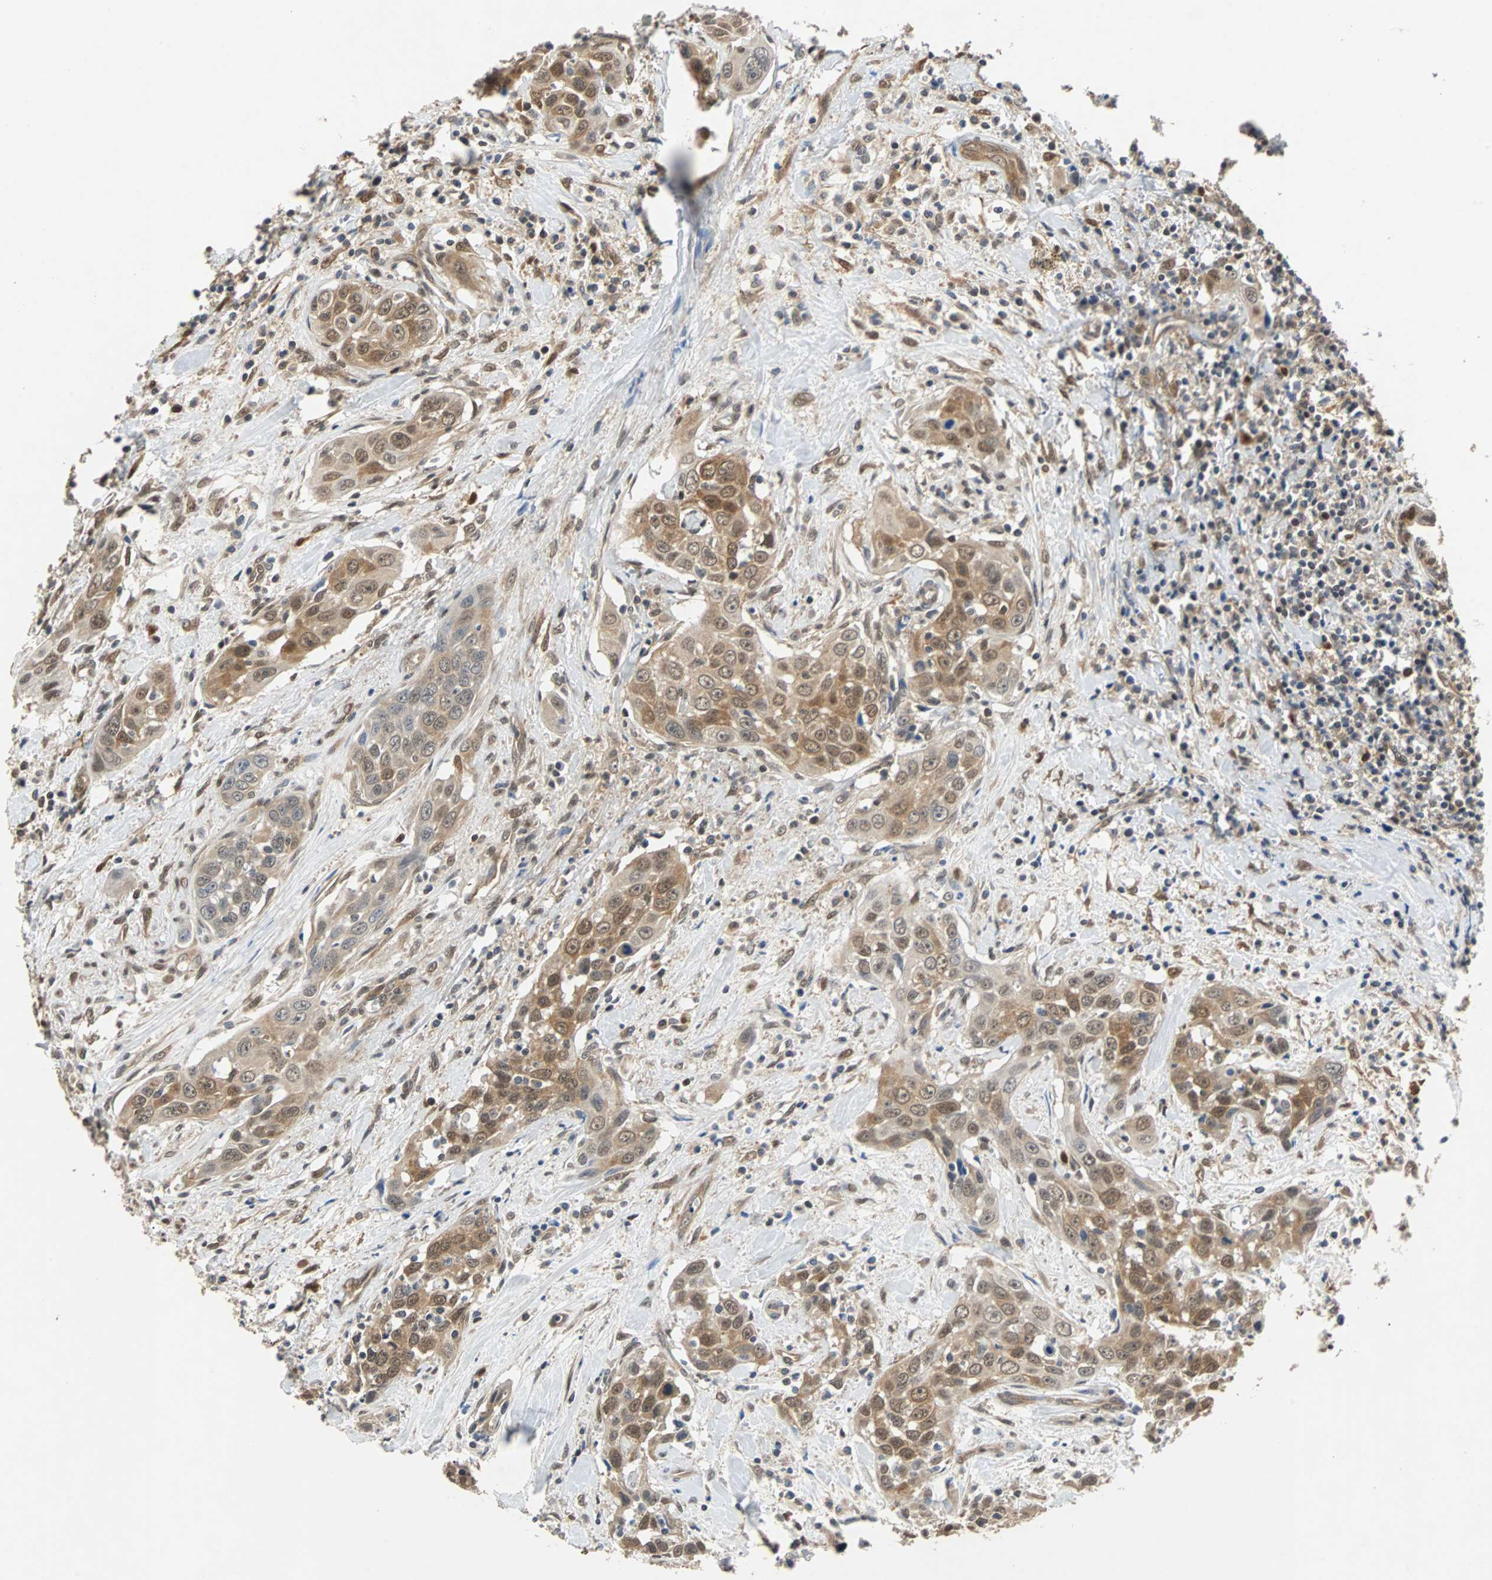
{"staining": {"intensity": "moderate", "quantity": ">75%", "location": "cytoplasmic/membranous"}, "tissue": "head and neck cancer", "cell_type": "Tumor cells", "image_type": "cancer", "snomed": [{"axis": "morphology", "description": "Squamous cell carcinoma, NOS"}, {"axis": "topography", "description": "Oral tissue"}, {"axis": "topography", "description": "Head-Neck"}], "caption": "Immunohistochemical staining of human head and neck cancer reveals medium levels of moderate cytoplasmic/membranous protein expression in about >75% of tumor cells. The staining was performed using DAB, with brown indicating positive protein expression. Nuclei are stained blue with hematoxylin.", "gene": "PRDX6", "patient": {"sex": "female", "age": 50}}